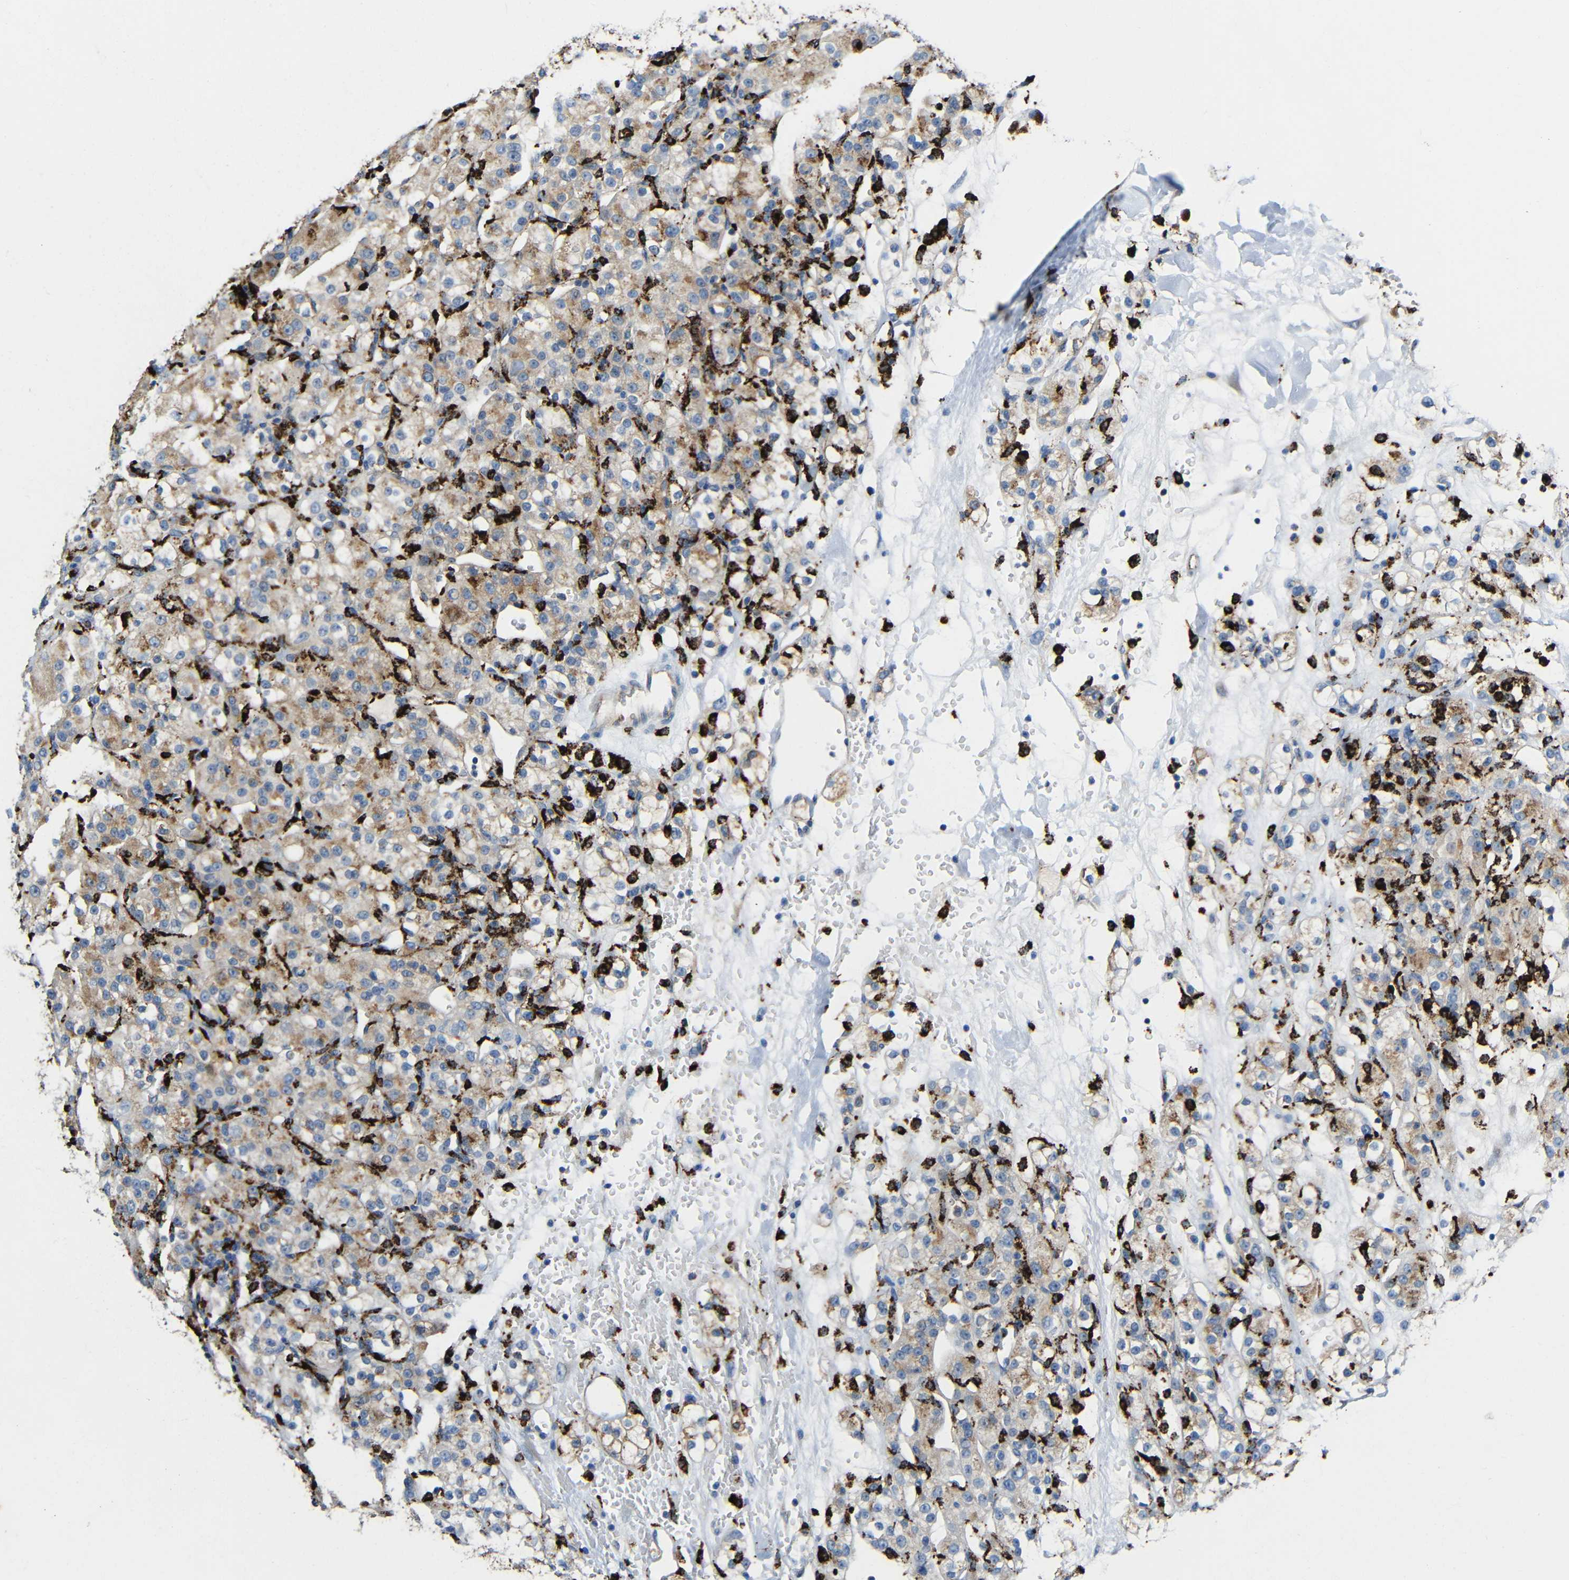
{"staining": {"intensity": "moderate", "quantity": ">75%", "location": "cytoplasmic/membranous"}, "tissue": "renal cancer", "cell_type": "Tumor cells", "image_type": "cancer", "snomed": [{"axis": "morphology", "description": "Normal tissue, NOS"}, {"axis": "morphology", "description": "Adenocarcinoma, NOS"}, {"axis": "topography", "description": "Kidney"}], "caption": "Protein staining of renal cancer tissue displays moderate cytoplasmic/membranous positivity in about >75% of tumor cells.", "gene": "HLA-DMA", "patient": {"sex": "male", "age": 61}}